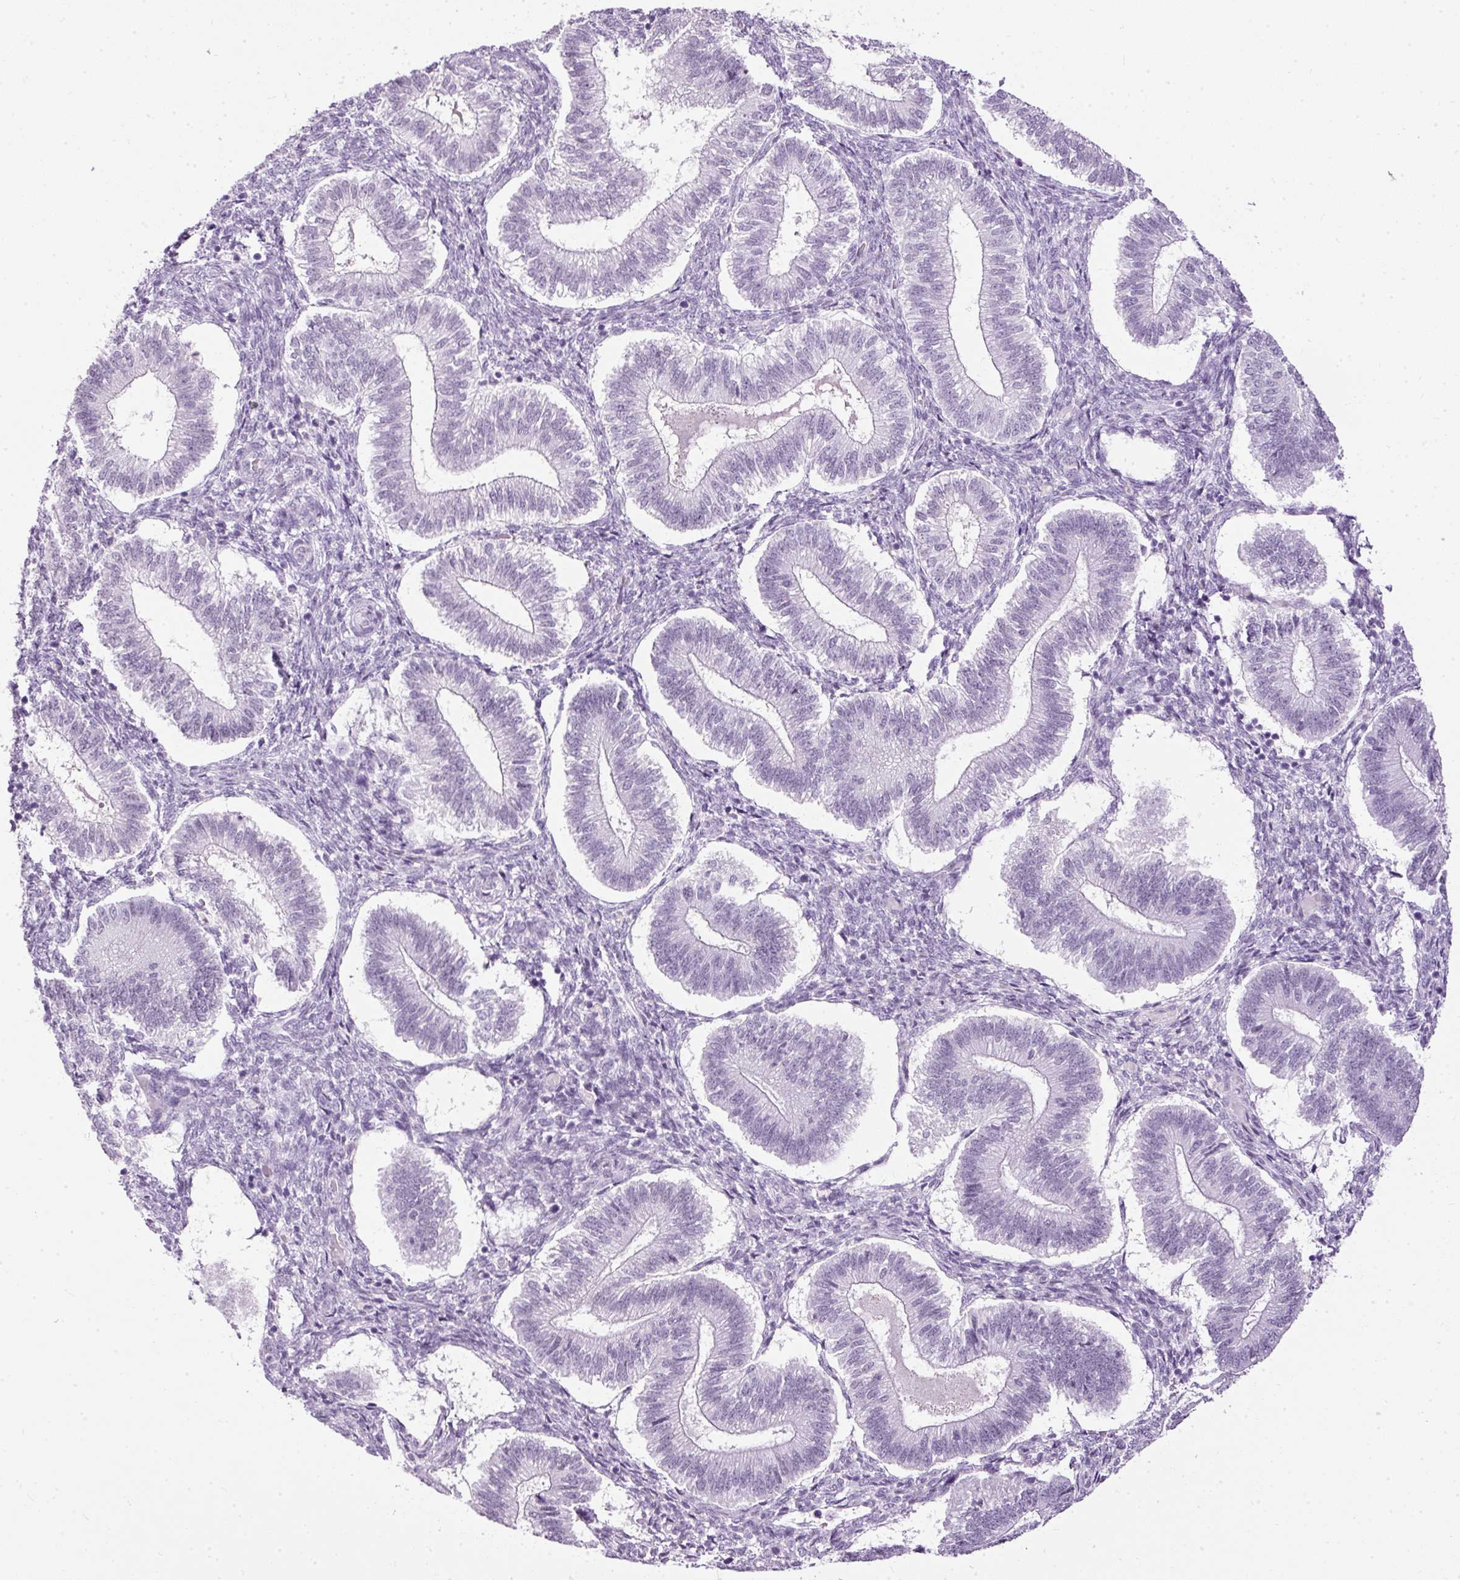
{"staining": {"intensity": "negative", "quantity": "none", "location": "none"}, "tissue": "endometrium", "cell_type": "Cells in endometrial stroma", "image_type": "normal", "snomed": [{"axis": "morphology", "description": "Normal tissue, NOS"}, {"axis": "topography", "description": "Endometrium"}], "caption": "Endometrium stained for a protein using immunohistochemistry (IHC) shows no expression cells in endometrial stroma.", "gene": "PDE6B", "patient": {"sex": "female", "age": 25}}